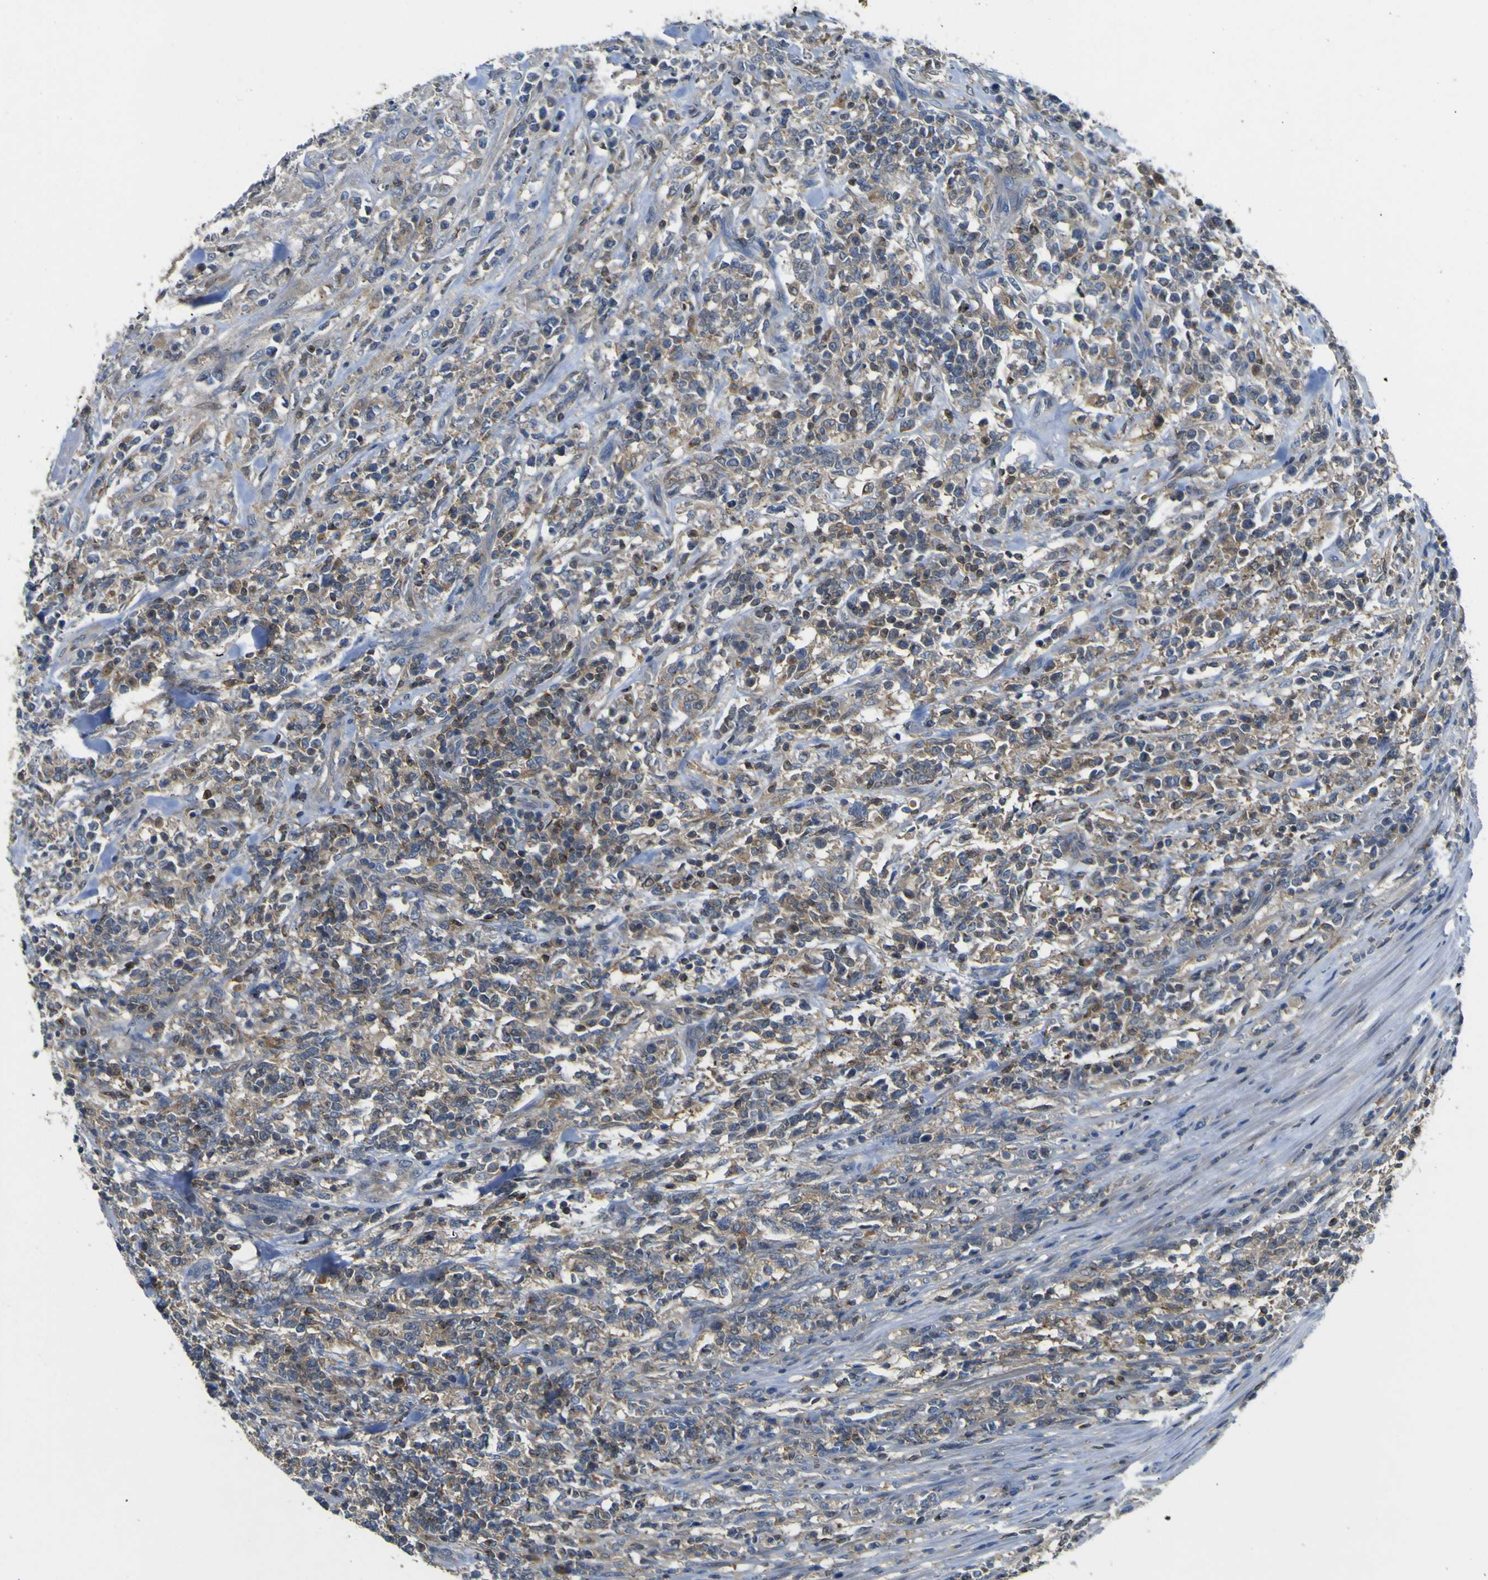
{"staining": {"intensity": "moderate", "quantity": ">75%", "location": "cytoplasmic/membranous"}, "tissue": "lymphoma", "cell_type": "Tumor cells", "image_type": "cancer", "snomed": [{"axis": "morphology", "description": "Malignant lymphoma, non-Hodgkin's type, High grade"}, {"axis": "topography", "description": "Soft tissue"}], "caption": "A brown stain shows moderate cytoplasmic/membranous staining of a protein in malignant lymphoma, non-Hodgkin's type (high-grade) tumor cells.", "gene": "EML2", "patient": {"sex": "male", "age": 18}}